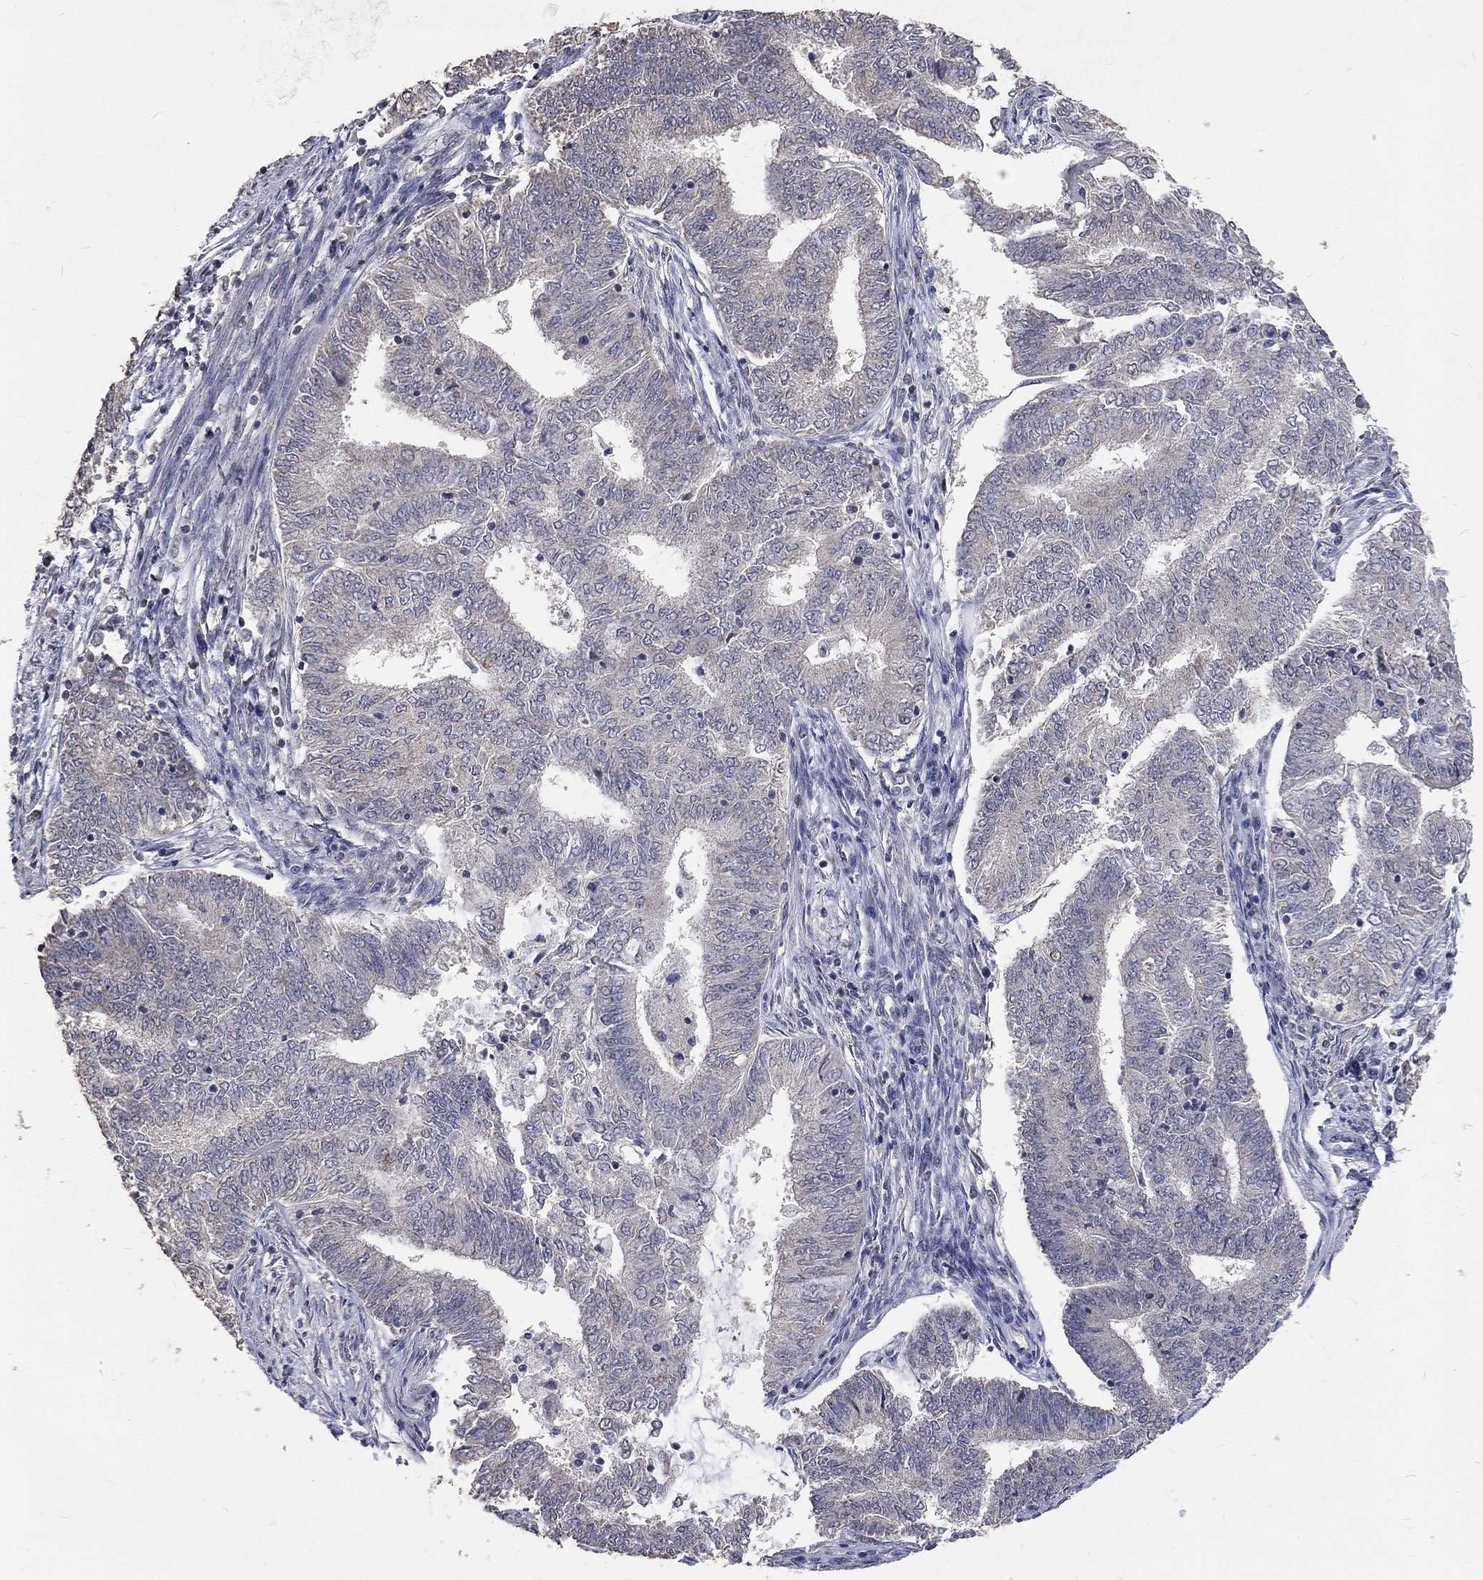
{"staining": {"intensity": "negative", "quantity": "none", "location": "none"}, "tissue": "endometrial cancer", "cell_type": "Tumor cells", "image_type": "cancer", "snomed": [{"axis": "morphology", "description": "Adenocarcinoma, NOS"}, {"axis": "topography", "description": "Endometrium"}], "caption": "DAB immunohistochemical staining of human endometrial adenocarcinoma exhibits no significant positivity in tumor cells. (DAB immunohistochemistry with hematoxylin counter stain).", "gene": "SPATA33", "patient": {"sex": "female", "age": 62}}